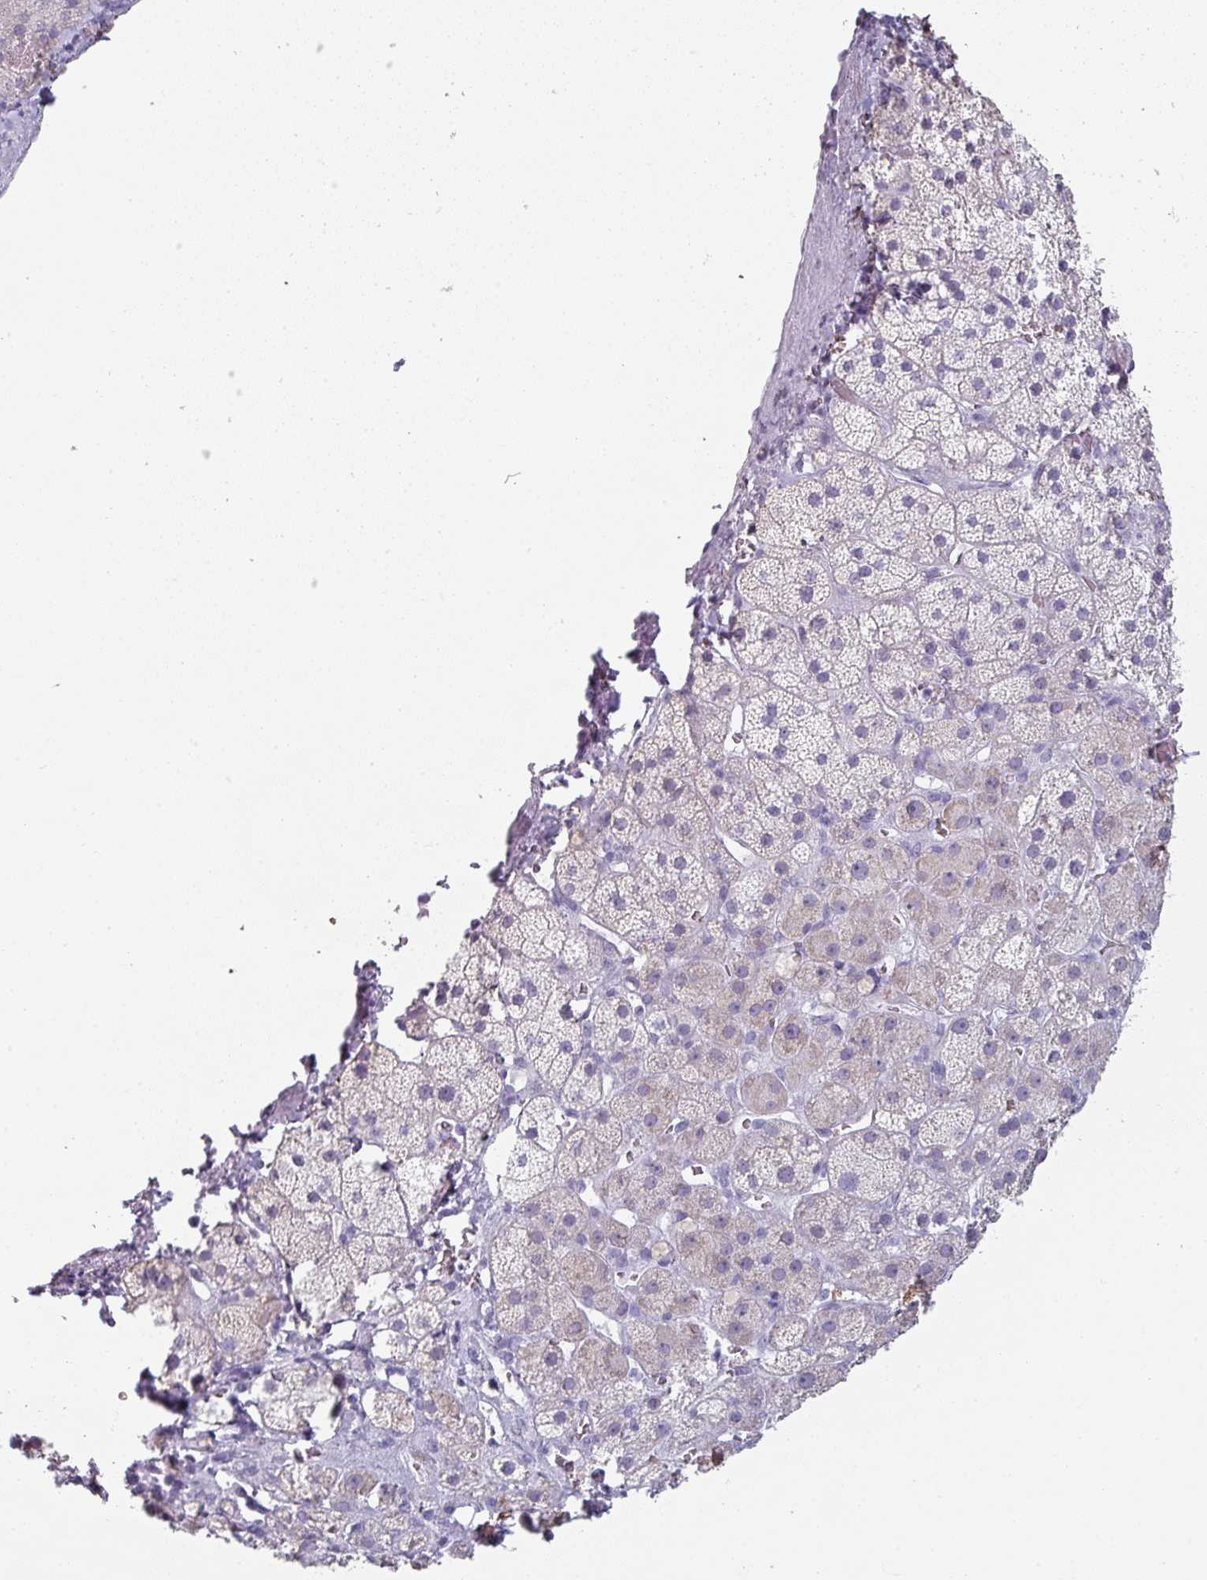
{"staining": {"intensity": "negative", "quantity": "none", "location": "none"}, "tissue": "adrenal gland", "cell_type": "Glandular cells", "image_type": "normal", "snomed": [{"axis": "morphology", "description": "Normal tissue, NOS"}, {"axis": "topography", "description": "Adrenal gland"}], "caption": "This is an immunohistochemistry histopathology image of unremarkable human adrenal gland. There is no positivity in glandular cells.", "gene": "SFTPA1", "patient": {"sex": "male", "age": 57}}